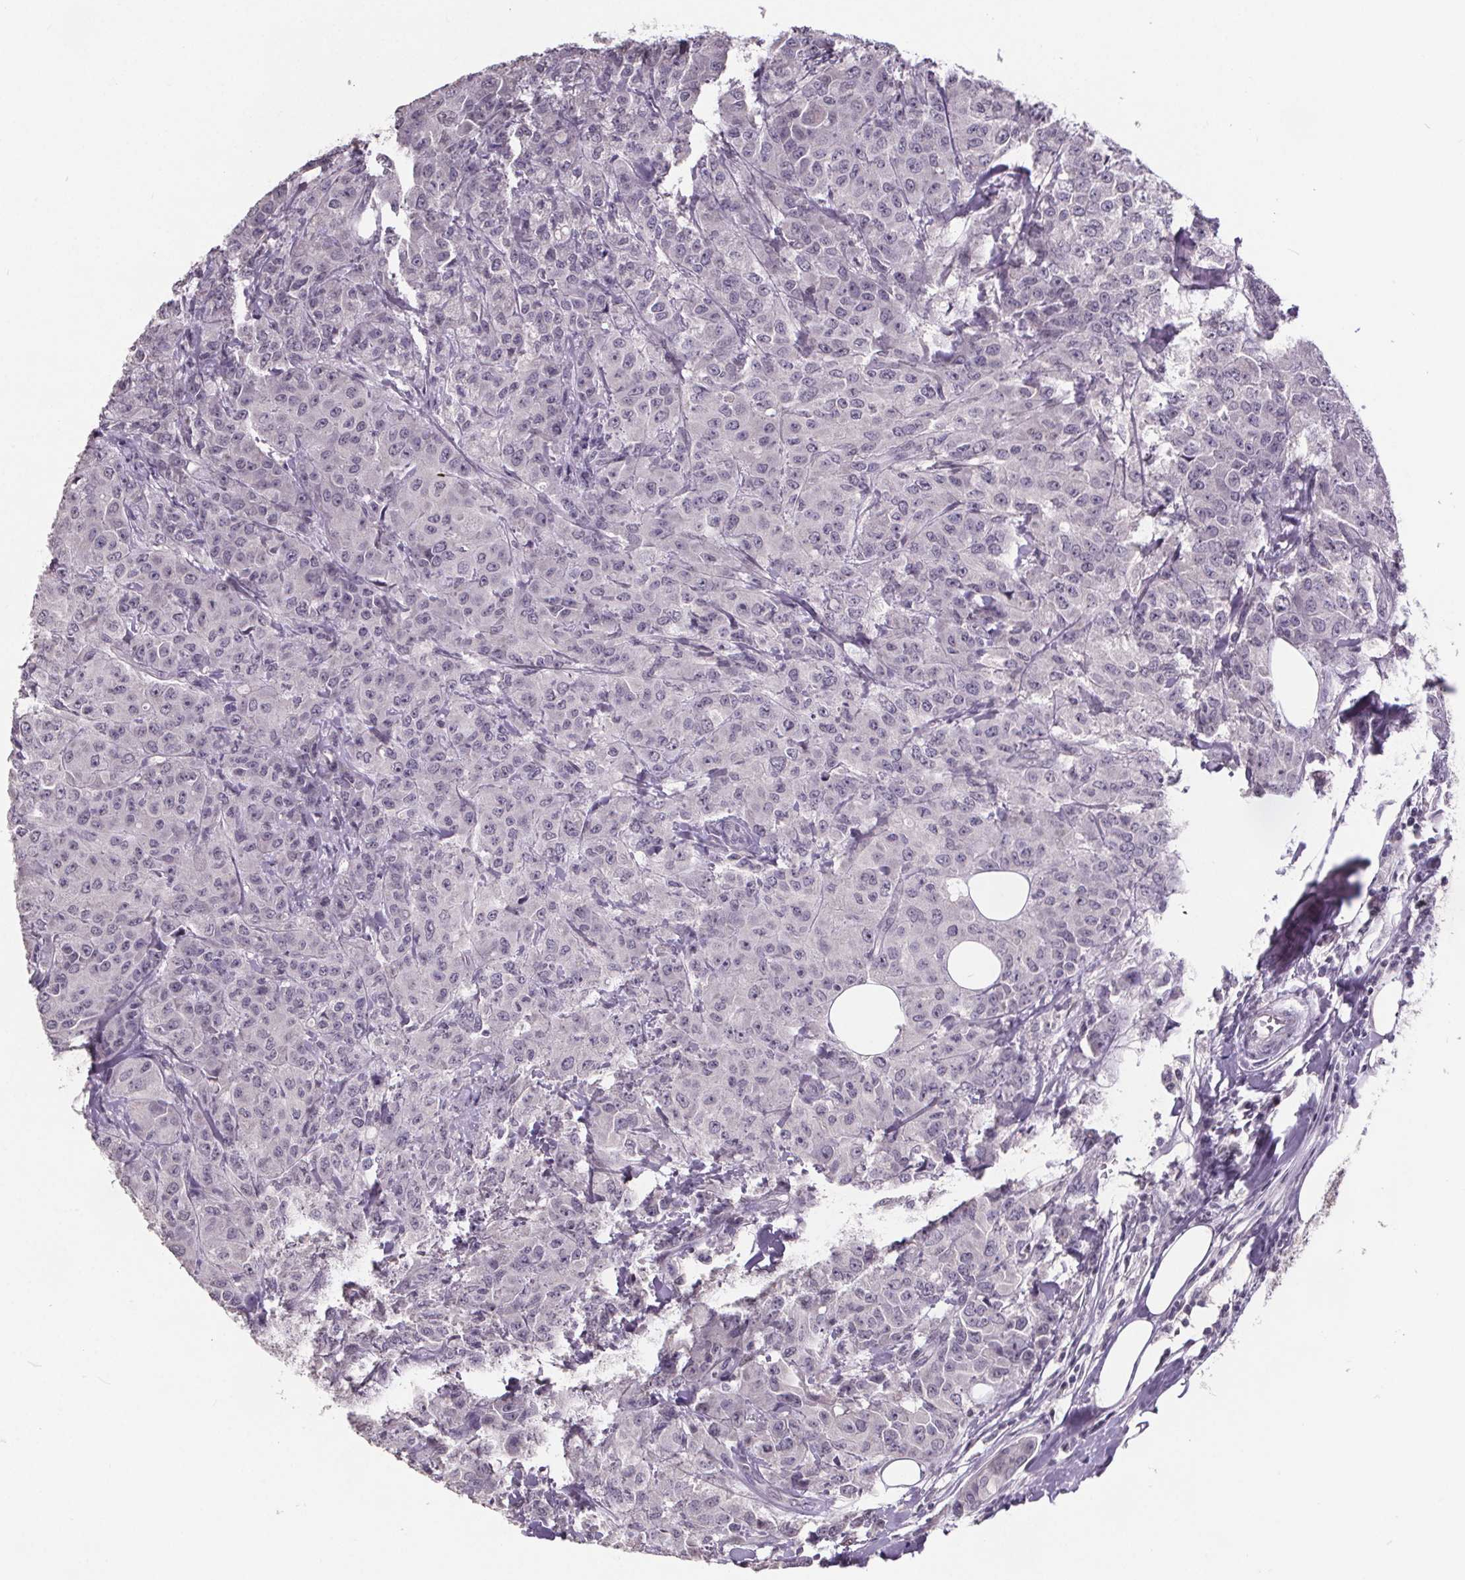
{"staining": {"intensity": "negative", "quantity": "none", "location": "none"}, "tissue": "breast cancer", "cell_type": "Tumor cells", "image_type": "cancer", "snomed": [{"axis": "morphology", "description": "Normal tissue, NOS"}, {"axis": "morphology", "description": "Duct carcinoma"}, {"axis": "topography", "description": "Breast"}], "caption": "Tumor cells show no significant positivity in intraductal carcinoma (breast). (Stains: DAB (3,3'-diaminobenzidine) immunohistochemistry with hematoxylin counter stain, Microscopy: brightfield microscopy at high magnification).", "gene": "NKX6-1", "patient": {"sex": "female", "age": 43}}